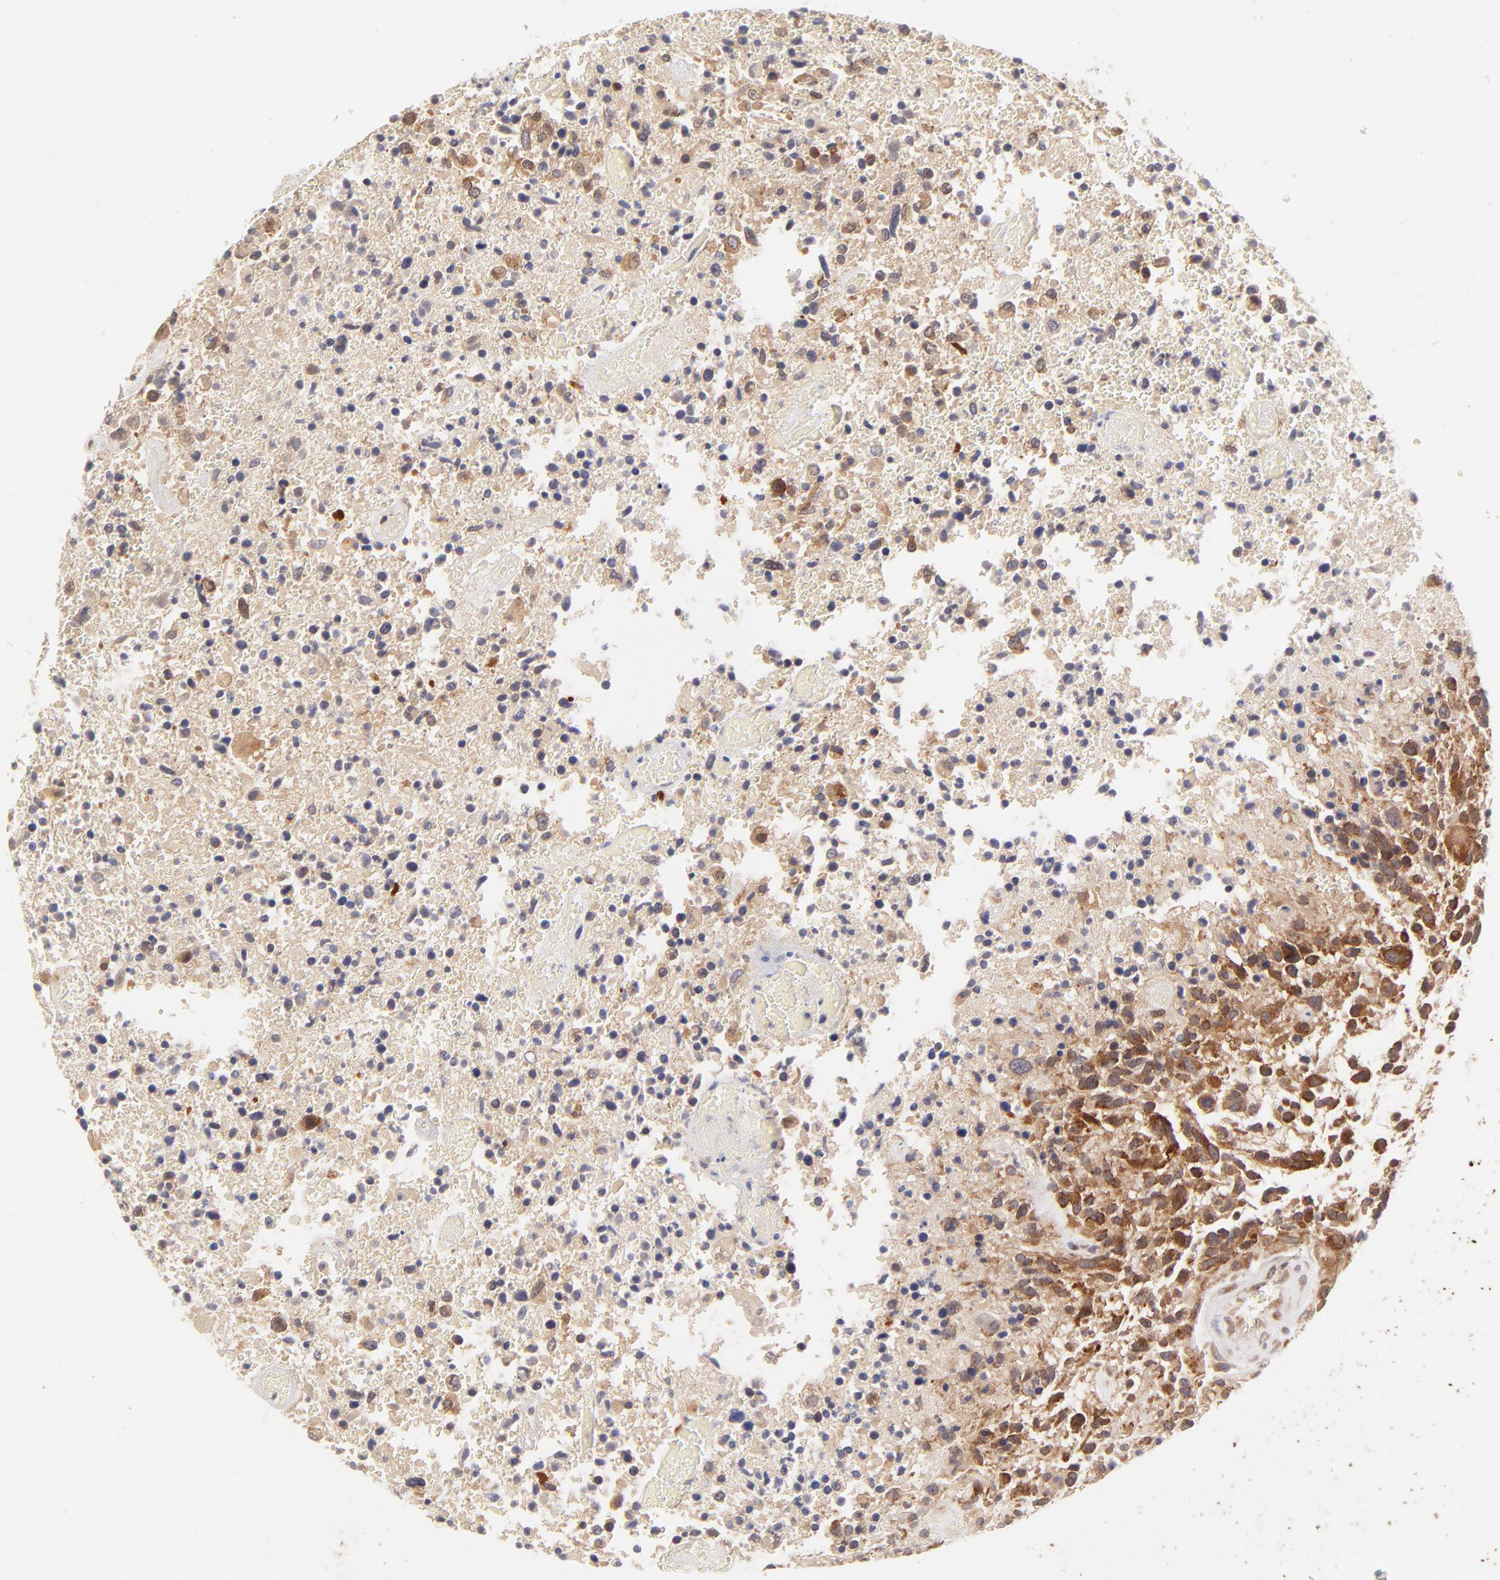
{"staining": {"intensity": "strong", "quantity": ">75%", "location": "cytoplasmic/membranous"}, "tissue": "glioma", "cell_type": "Tumor cells", "image_type": "cancer", "snomed": [{"axis": "morphology", "description": "Glioma, malignant, High grade"}, {"axis": "topography", "description": "Brain"}], "caption": "DAB immunohistochemical staining of glioma shows strong cytoplasmic/membranous protein positivity in approximately >75% of tumor cells. The protein is stained brown, and the nuclei are stained in blue (DAB (3,3'-diaminobenzidine) IHC with brightfield microscopy, high magnification).", "gene": "TNRC6B", "patient": {"sex": "male", "age": 72}}